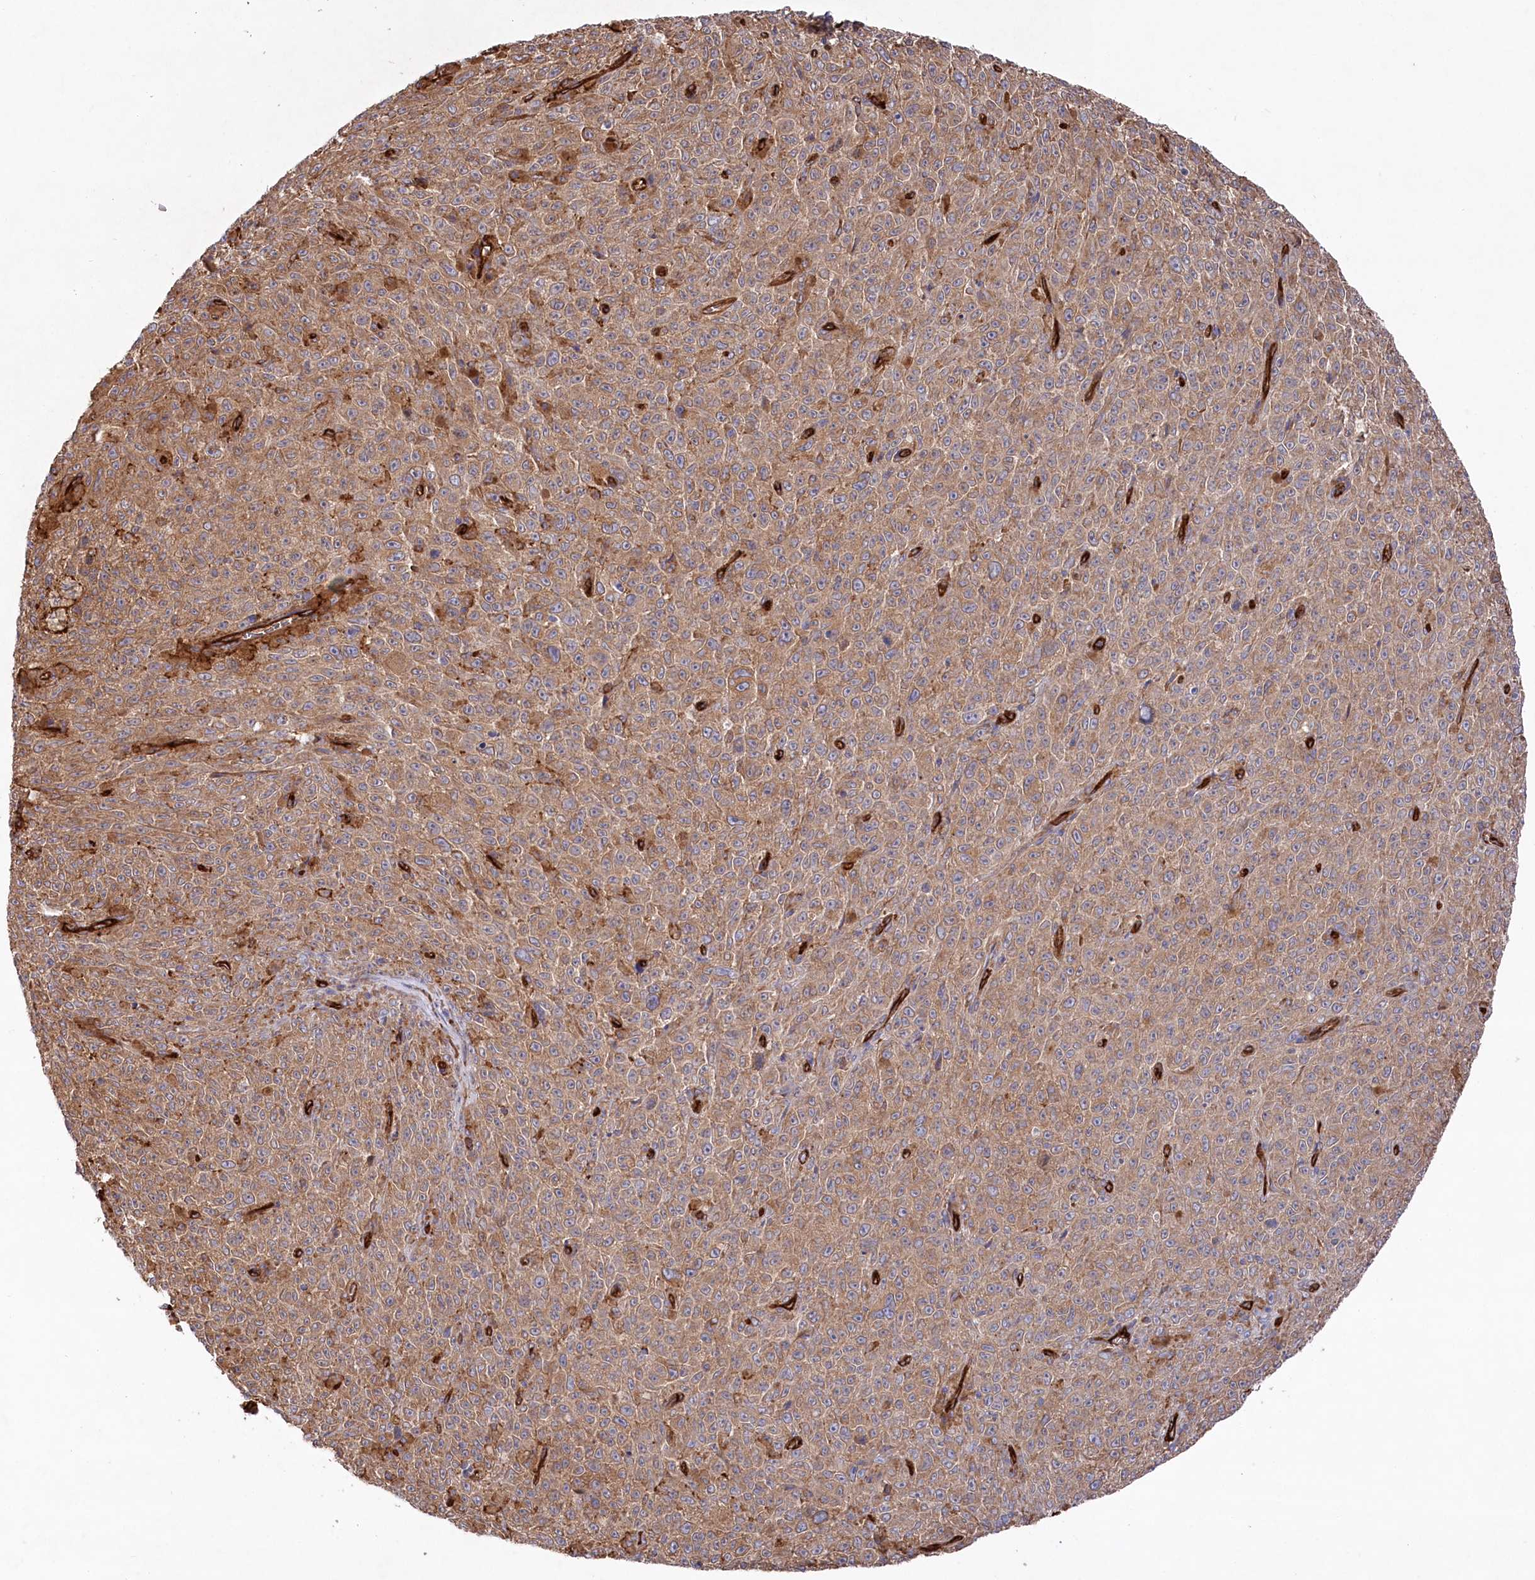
{"staining": {"intensity": "moderate", "quantity": ">75%", "location": "cytoplasmic/membranous"}, "tissue": "melanoma", "cell_type": "Tumor cells", "image_type": "cancer", "snomed": [{"axis": "morphology", "description": "Malignant melanoma, NOS"}, {"axis": "topography", "description": "Skin"}], "caption": "Immunohistochemistry micrograph of neoplastic tissue: human melanoma stained using immunohistochemistry (IHC) displays medium levels of moderate protein expression localized specifically in the cytoplasmic/membranous of tumor cells, appearing as a cytoplasmic/membranous brown color.", "gene": "MTPAP", "patient": {"sex": "female", "age": 82}}